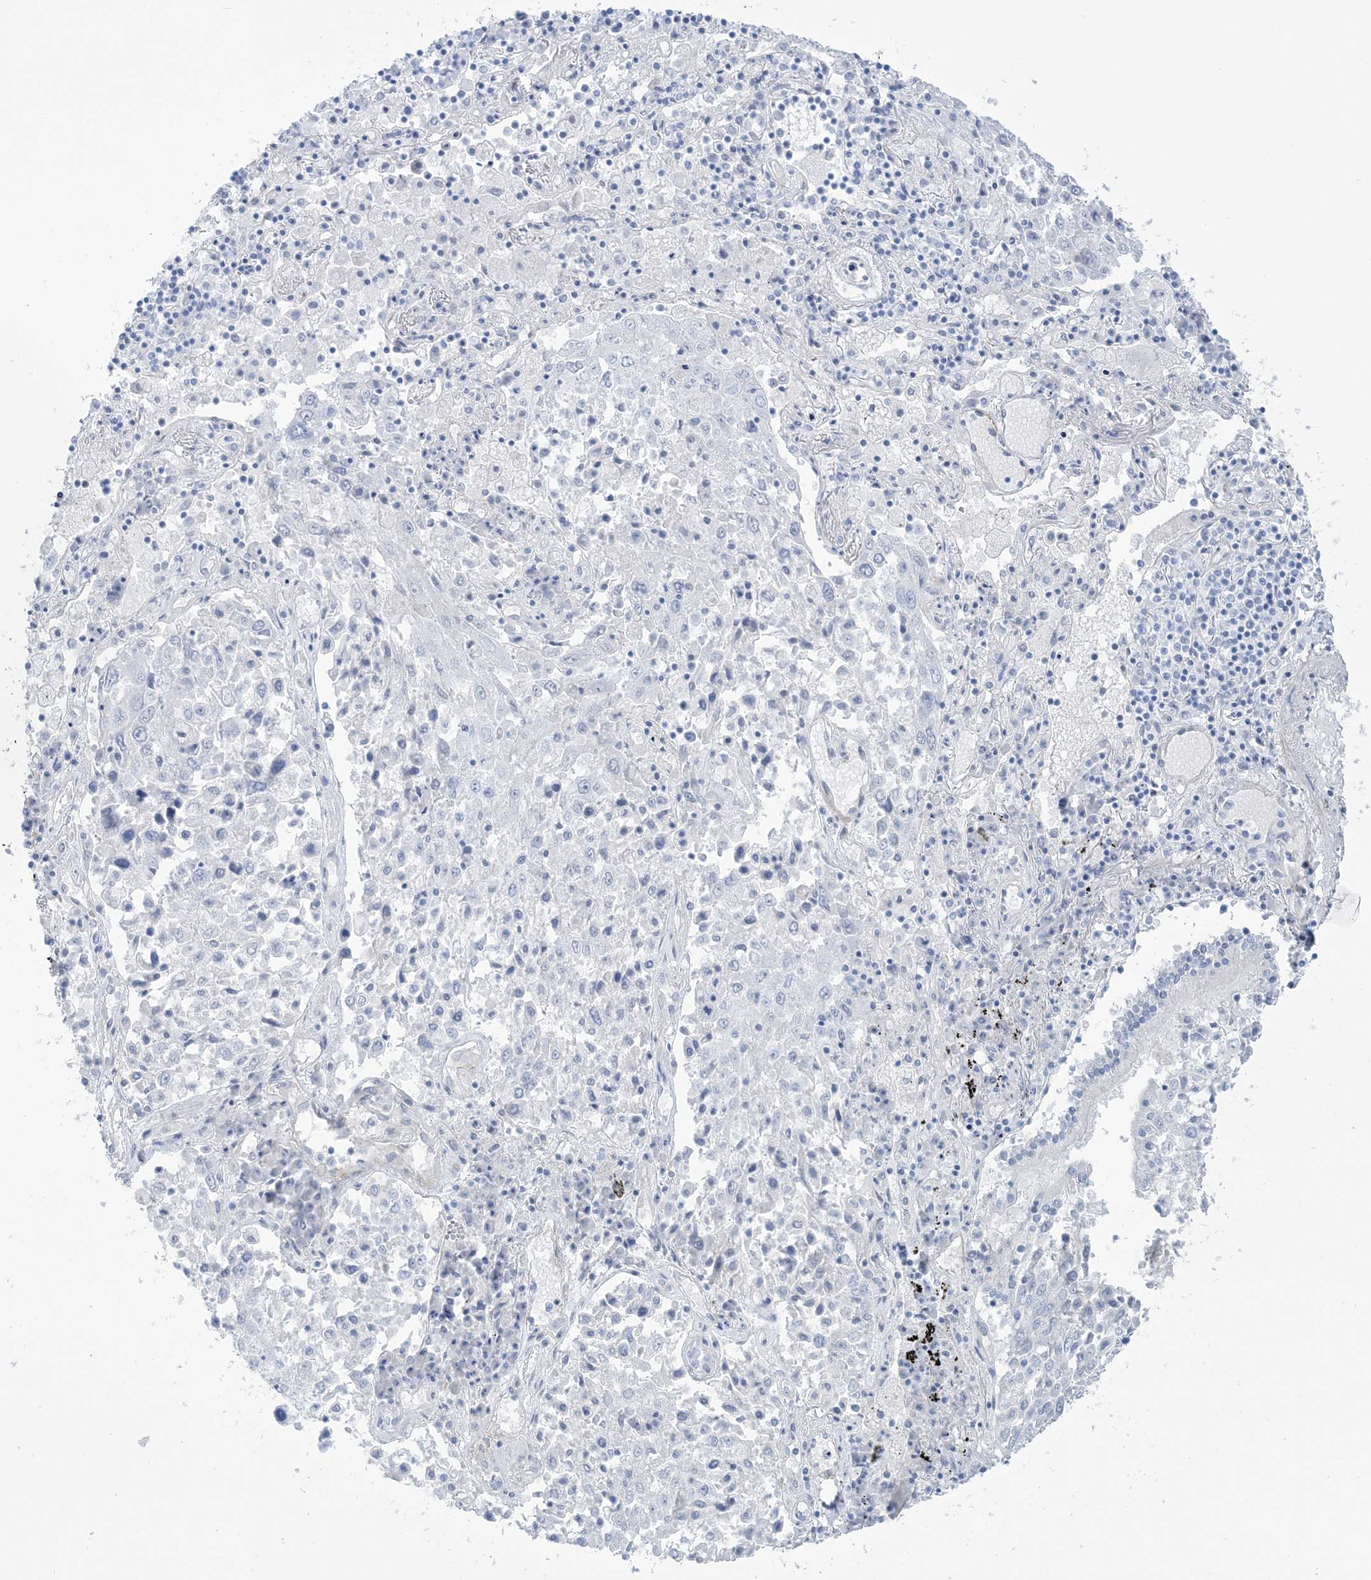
{"staining": {"intensity": "negative", "quantity": "none", "location": "none"}, "tissue": "lung cancer", "cell_type": "Tumor cells", "image_type": "cancer", "snomed": [{"axis": "morphology", "description": "Squamous cell carcinoma, NOS"}, {"axis": "topography", "description": "Lung"}], "caption": "There is no significant positivity in tumor cells of lung cancer (squamous cell carcinoma). Brightfield microscopy of immunohistochemistry stained with DAB (3,3'-diaminobenzidine) (brown) and hematoxylin (blue), captured at high magnification.", "gene": "AGXT", "patient": {"sex": "male", "age": 65}}